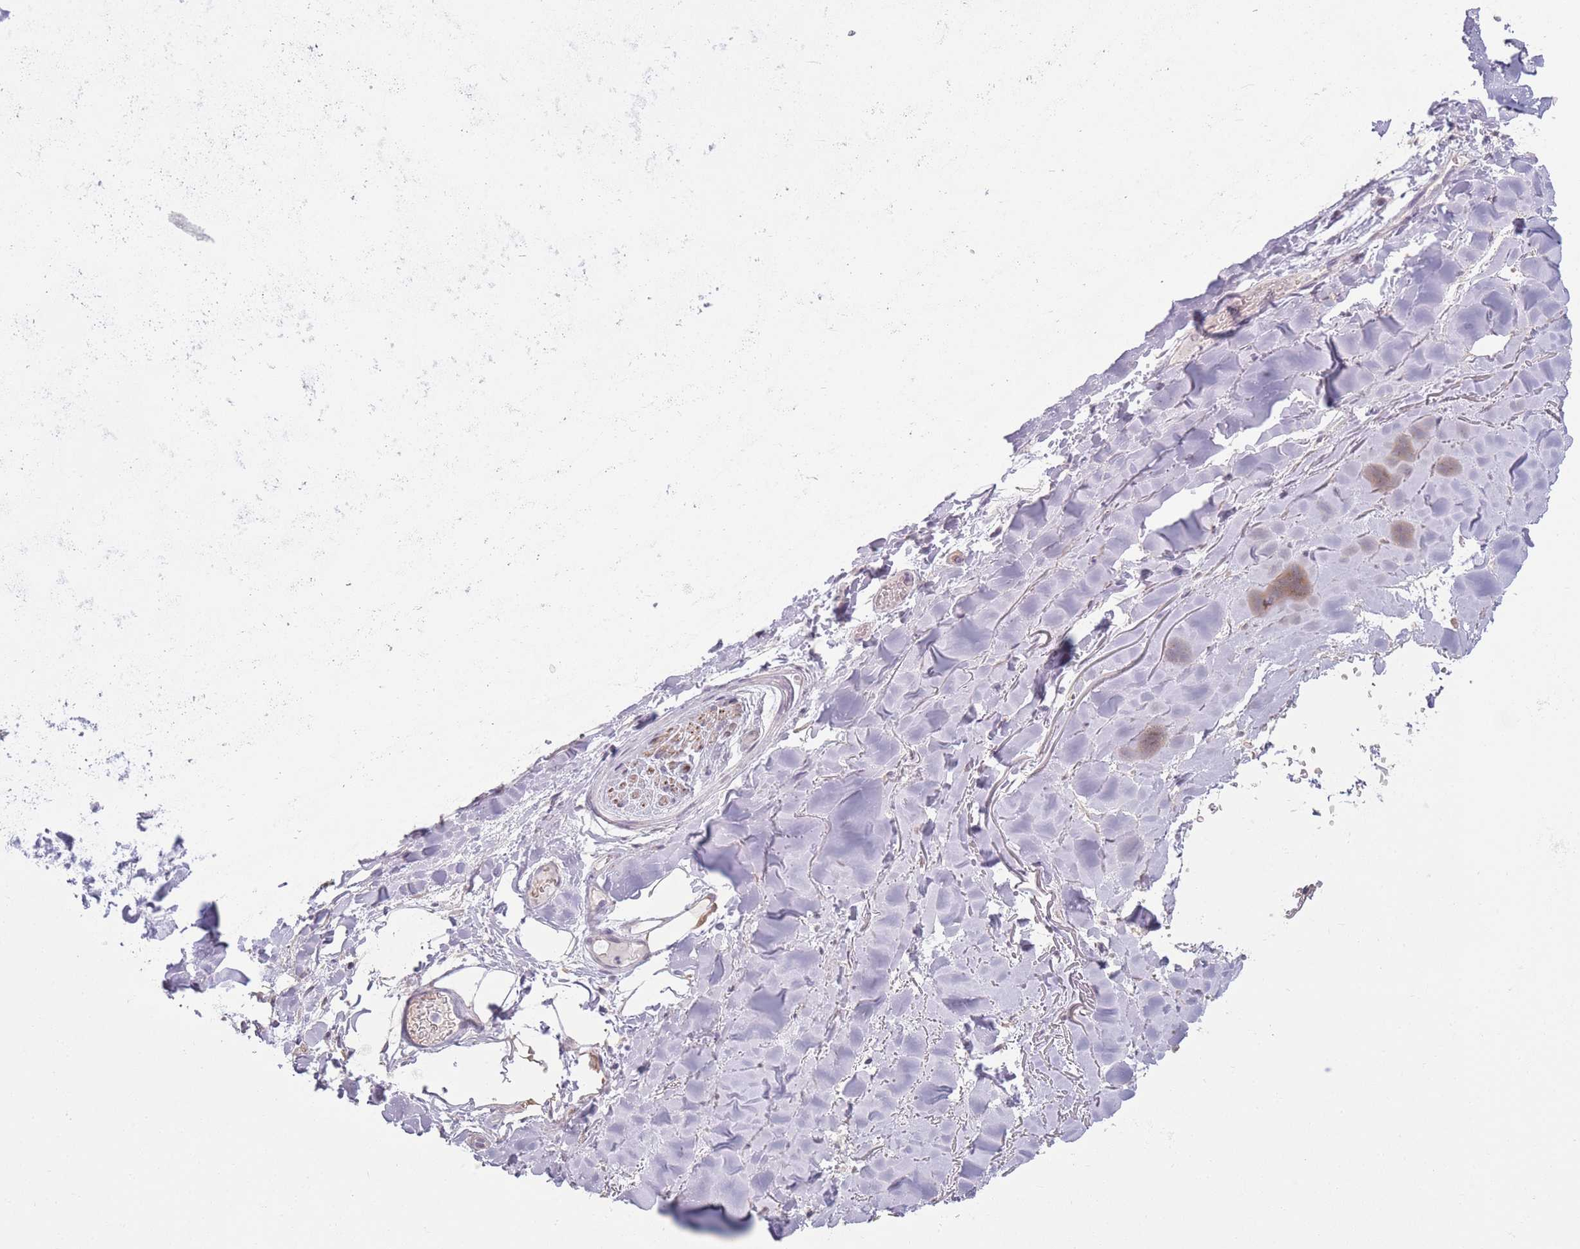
{"staining": {"intensity": "negative", "quantity": "none", "location": "none"}, "tissue": "adipose tissue", "cell_type": "Adipocytes", "image_type": "normal", "snomed": [{"axis": "morphology", "description": "Normal tissue, NOS"}, {"axis": "topography", "description": "Cartilage tissue"}], "caption": "Immunohistochemical staining of benign adipose tissue displays no significant positivity in adipocytes. (DAB (3,3'-diaminobenzidine) IHC visualized using brightfield microscopy, high magnification).", "gene": "ZBTB24", "patient": {"sex": "male", "age": 80}}